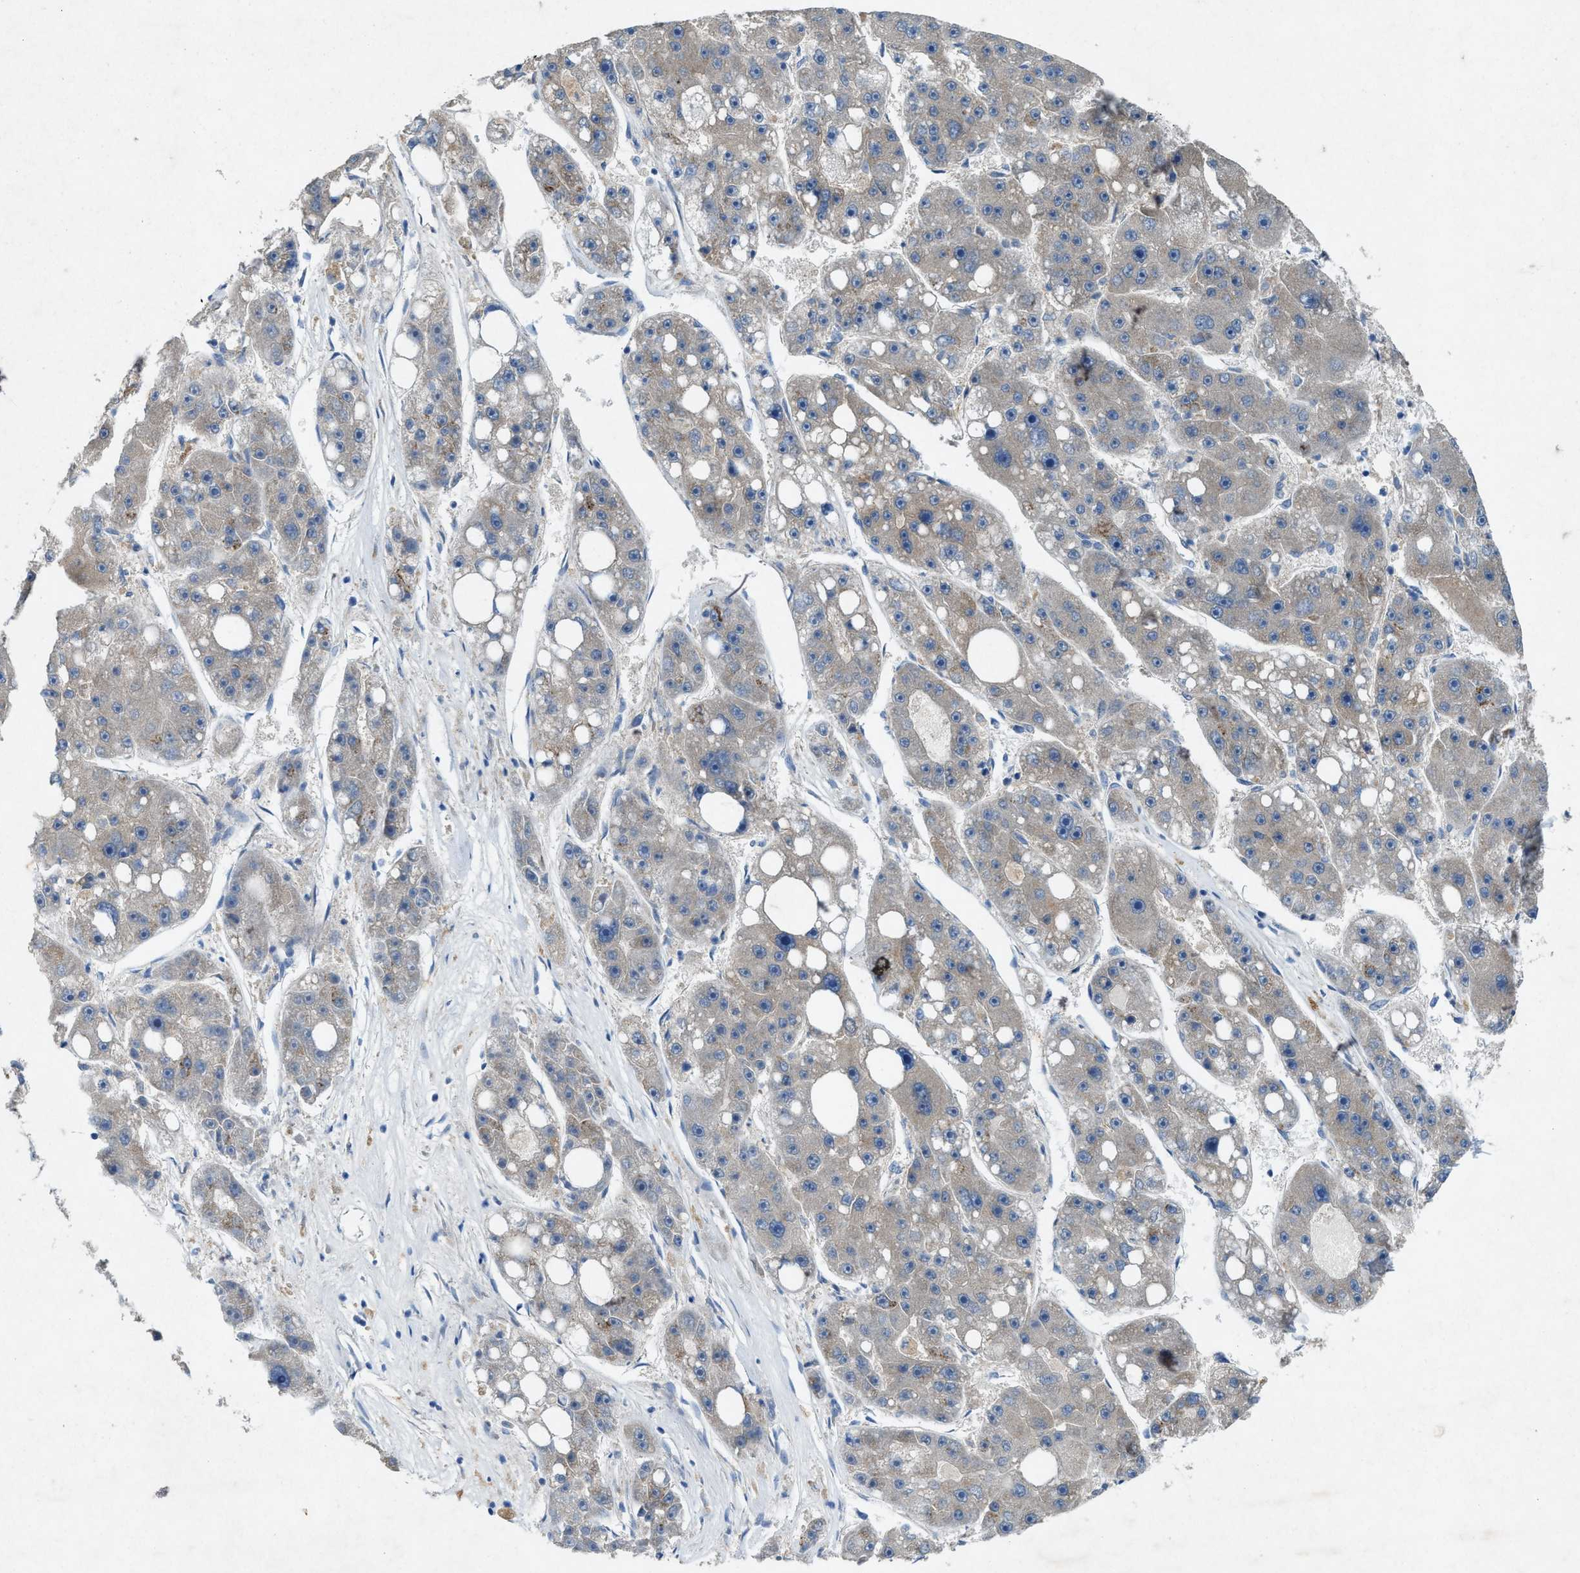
{"staining": {"intensity": "moderate", "quantity": "<25%", "location": "cytoplasmic/membranous"}, "tissue": "liver cancer", "cell_type": "Tumor cells", "image_type": "cancer", "snomed": [{"axis": "morphology", "description": "Carcinoma, Hepatocellular, NOS"}, {"axis": "topography", "description": "Liver"}], "caption": "The photomicrograph reveals a brown stain indicating the presence of a protein in the cytoplasmic/membranous of tumor cells in liver cancer (hepatocellular carcinoma). Immunohistochemistry stains the protein in brown and the nuclei are stained blue.", "gene": "URGCP", "patient": {"sex": "female", "age": 61}}